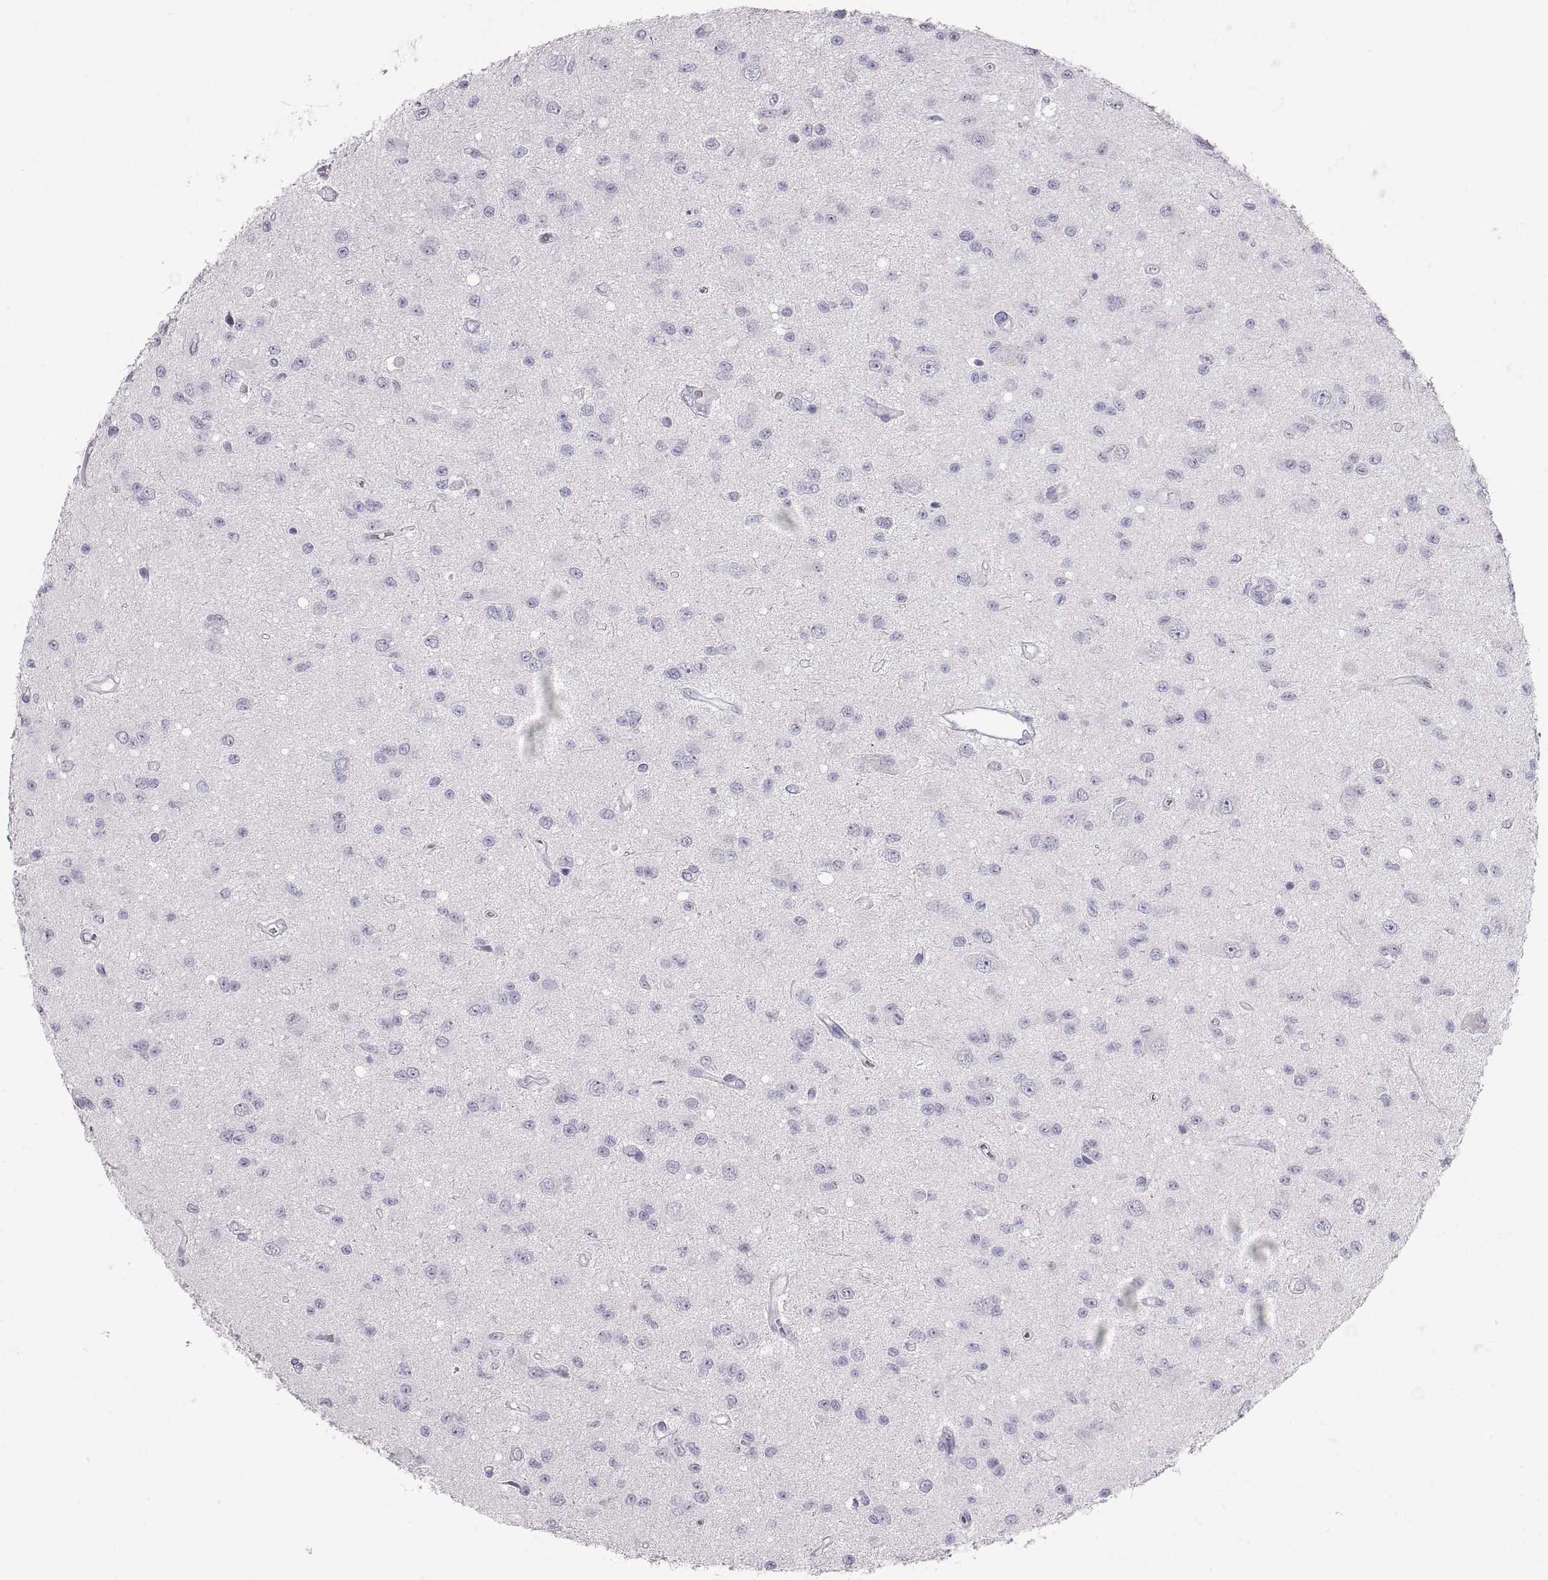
{"staining": {"intensity": "negative", "quantity": "none", "location": "none"}, "tissue": "glioma", "cell_type": "Tumor cells", "image_type": "cancer", "snomed": [{"axis": "morphology", "description": "Glioma, malignant, Low grade"}, {"axis": "topography", "description": "Brain"}], "caption": "Immunohistochemical staining of human glioma demonstrates no significant positivity in tumor cells. (DAB (3,3'-diaminobenzidine) immunohistochemistry visualized using brightfield microscopy, high magnification).", "gene": "SEMG1", "patient": {"sex": "female", "age": 45}}